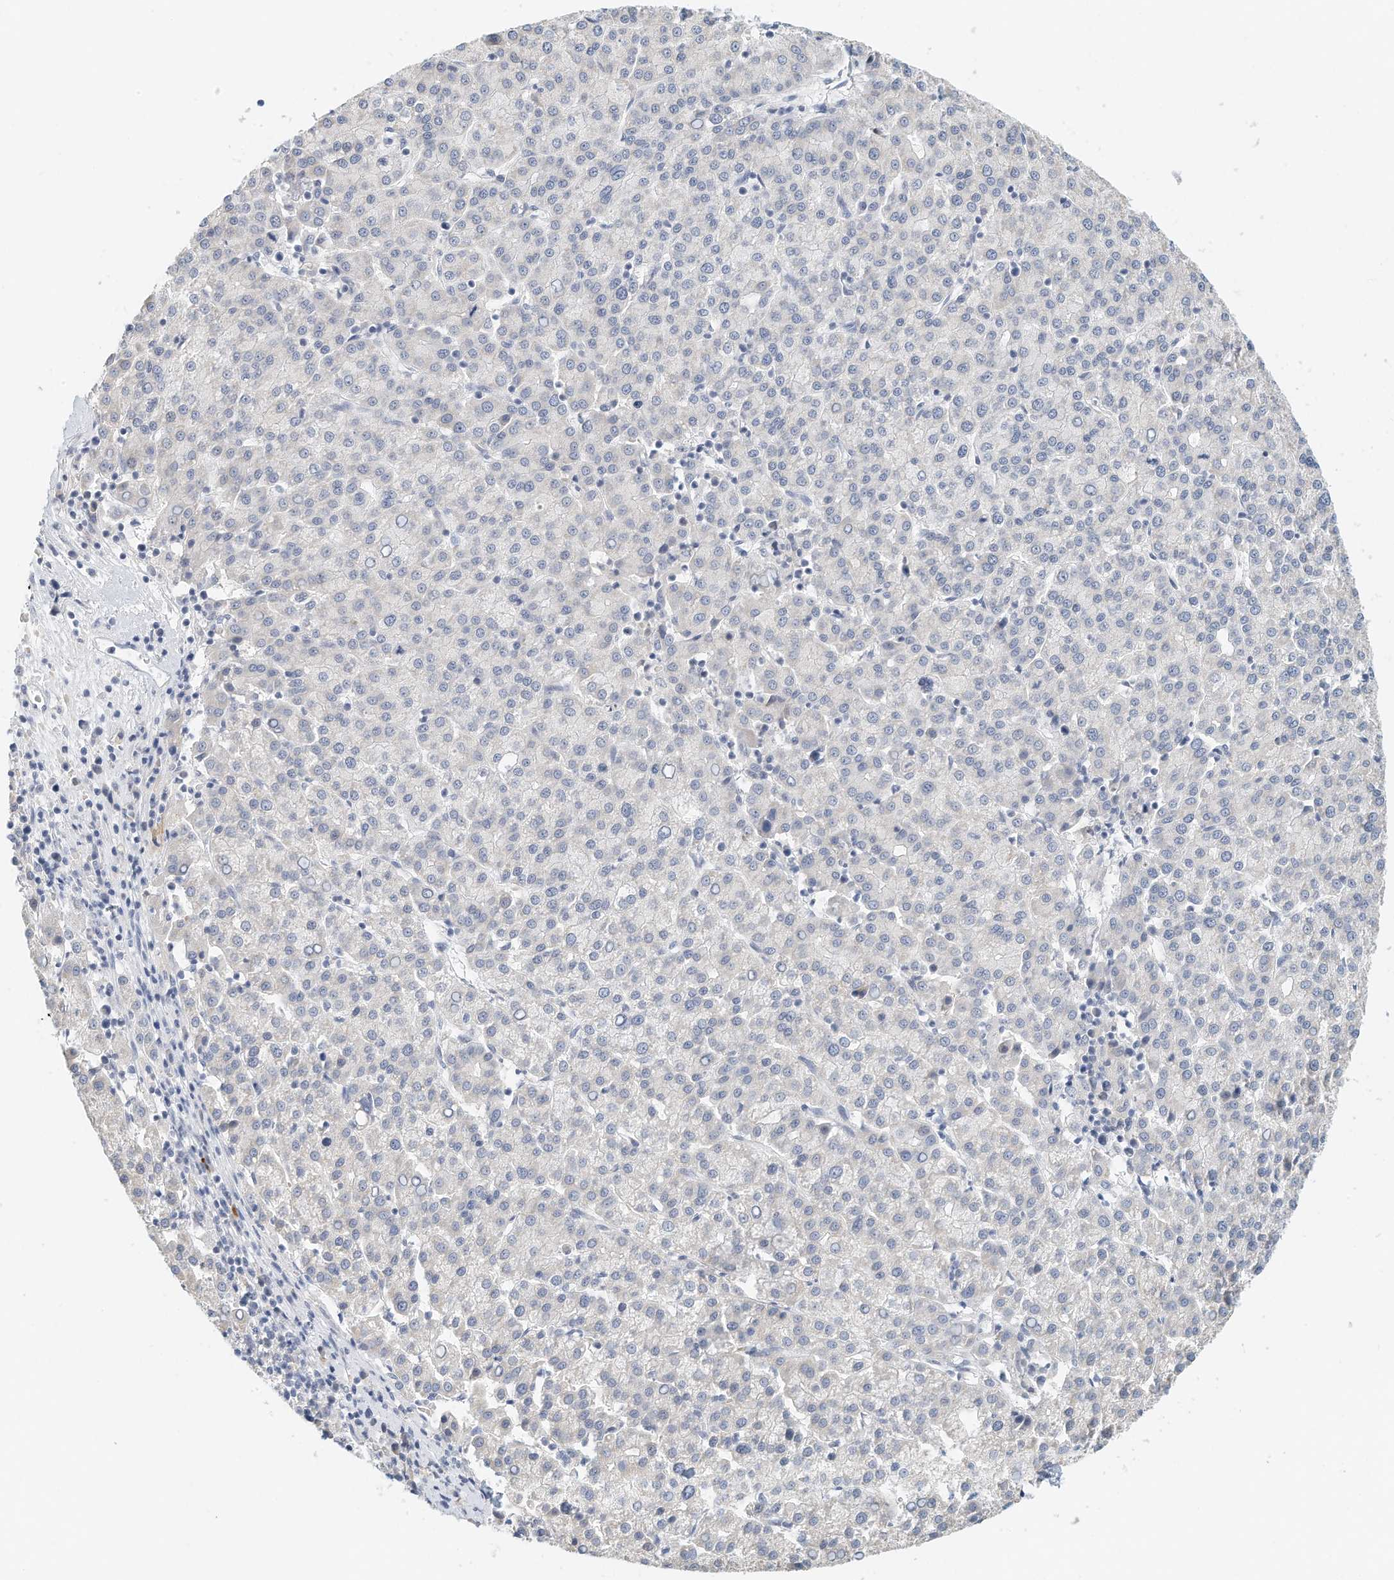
{"staining": {"intensity": "negative", "quantity": "none", "location": "none"}, "tissue": "liver cancer", "cell_type": "Tumor cells", "image_type": "cancer", "snomed": [{"axis": "morphology", "description": "Carcinoma, Hepatocellular, NOS"}, {"axis": "topography", "description": "Liver"}], "caption": "High magnification brightfield microscopy of hepatocellular carcinoma (liver) stained with DAB (brown) and counterstained with hematoxylin (blue): tumor cells show no significant expression.", "gene": "MICAL1", "patient": {"sex": "female", "age": 58}}